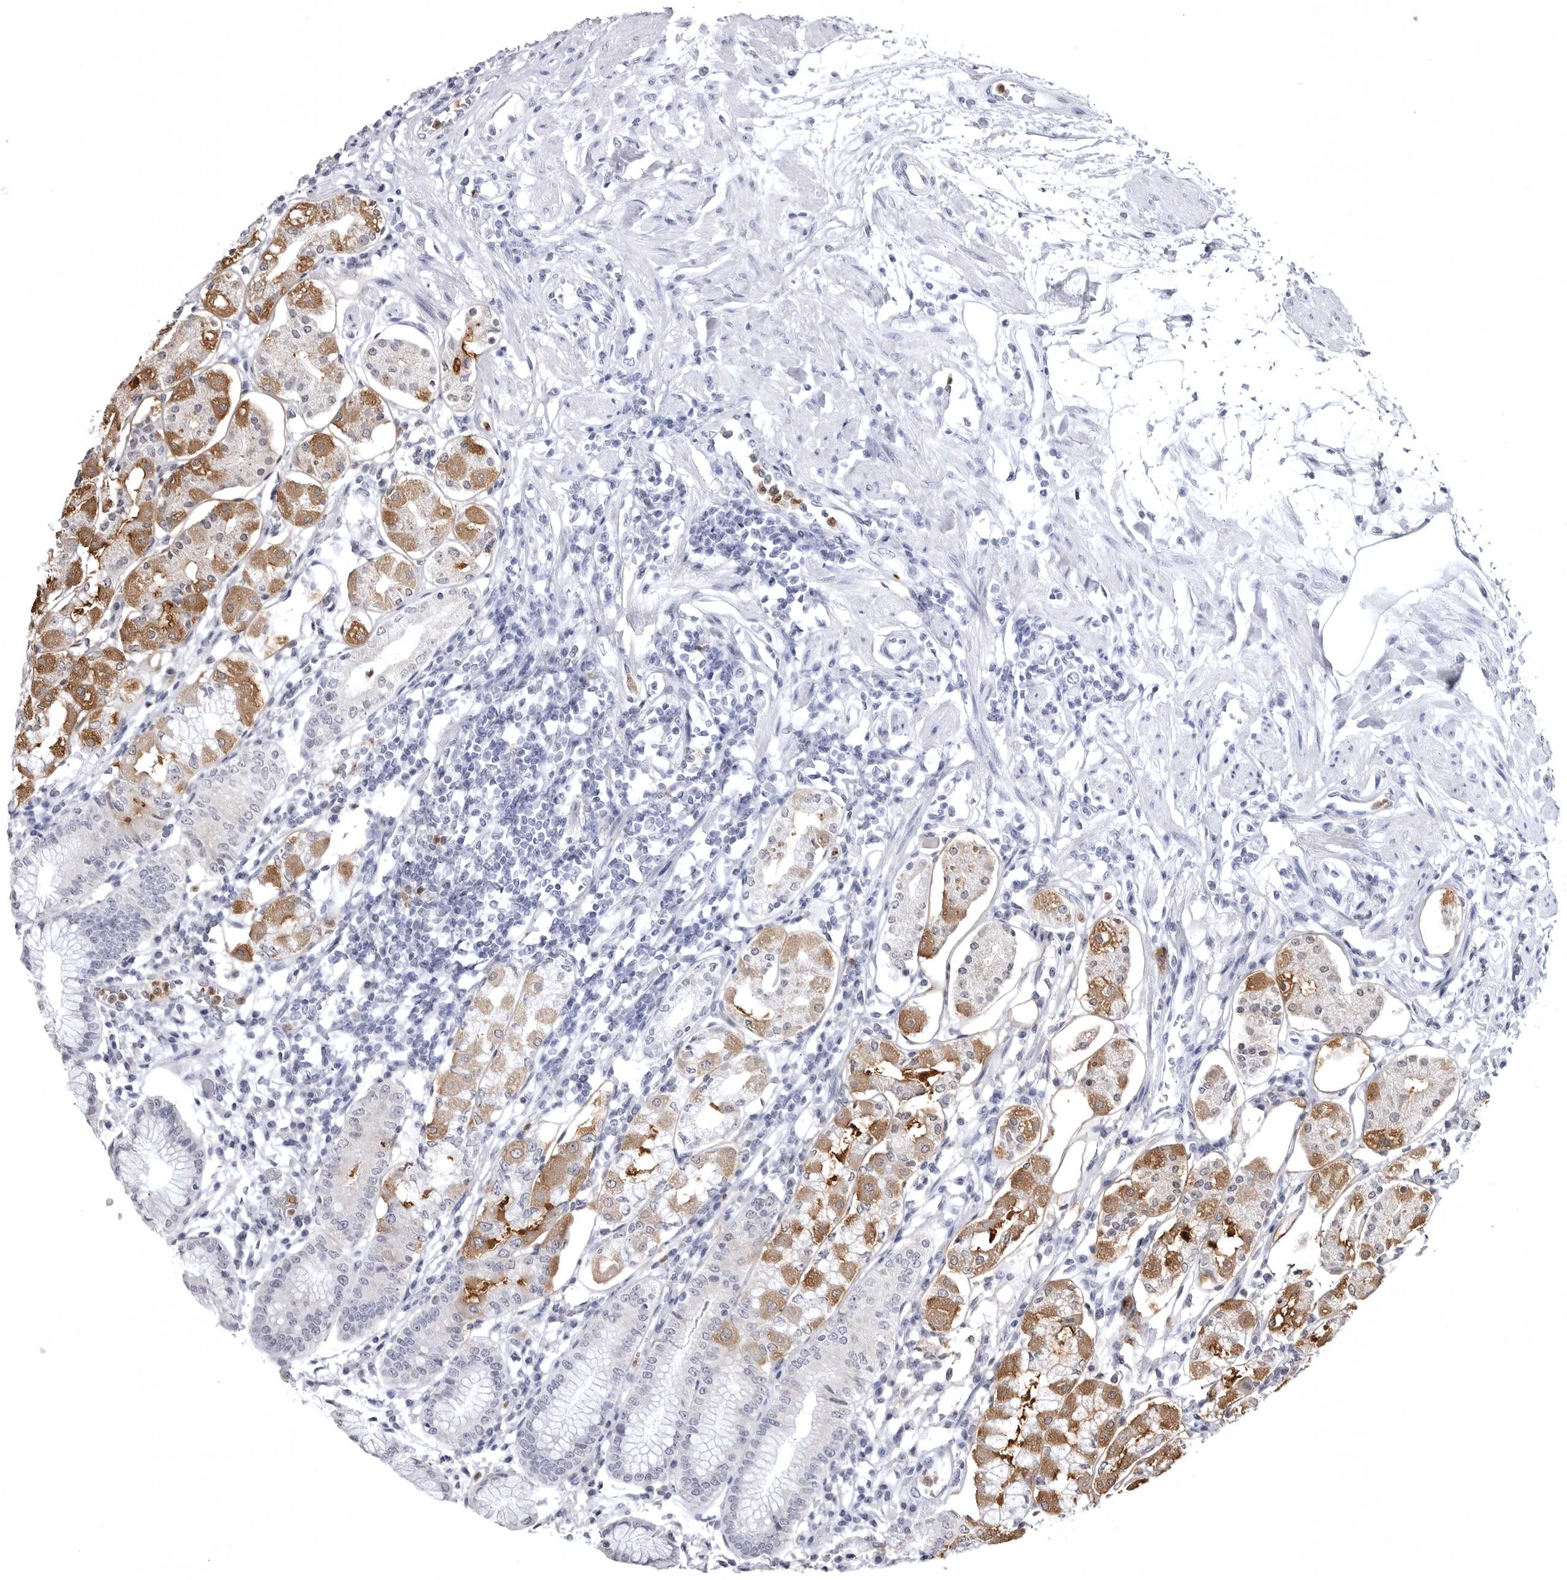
{"staining": {"intensity": "moderate", "quantity": "<25%", "location": "cytoplasmic/membranous"}, "tissue": "stomach", "cell_type": "Glandular cells", "image_type": "normal", "snomed": [{"axis": "morphology", "description": "Normal tissue, NOS"}, {"axis": "topography", "description": "Stomach"}, {"axis": "topography", "description": "Stomach, lower"}], "caption": "Stomach stained for a protein exhibits moderate cytoplasmic/membranous positivity in glandular cells. Nuclei are stained in blue.", "gene": "STAP2", "patient": {"sex": "female", "age": 56}}